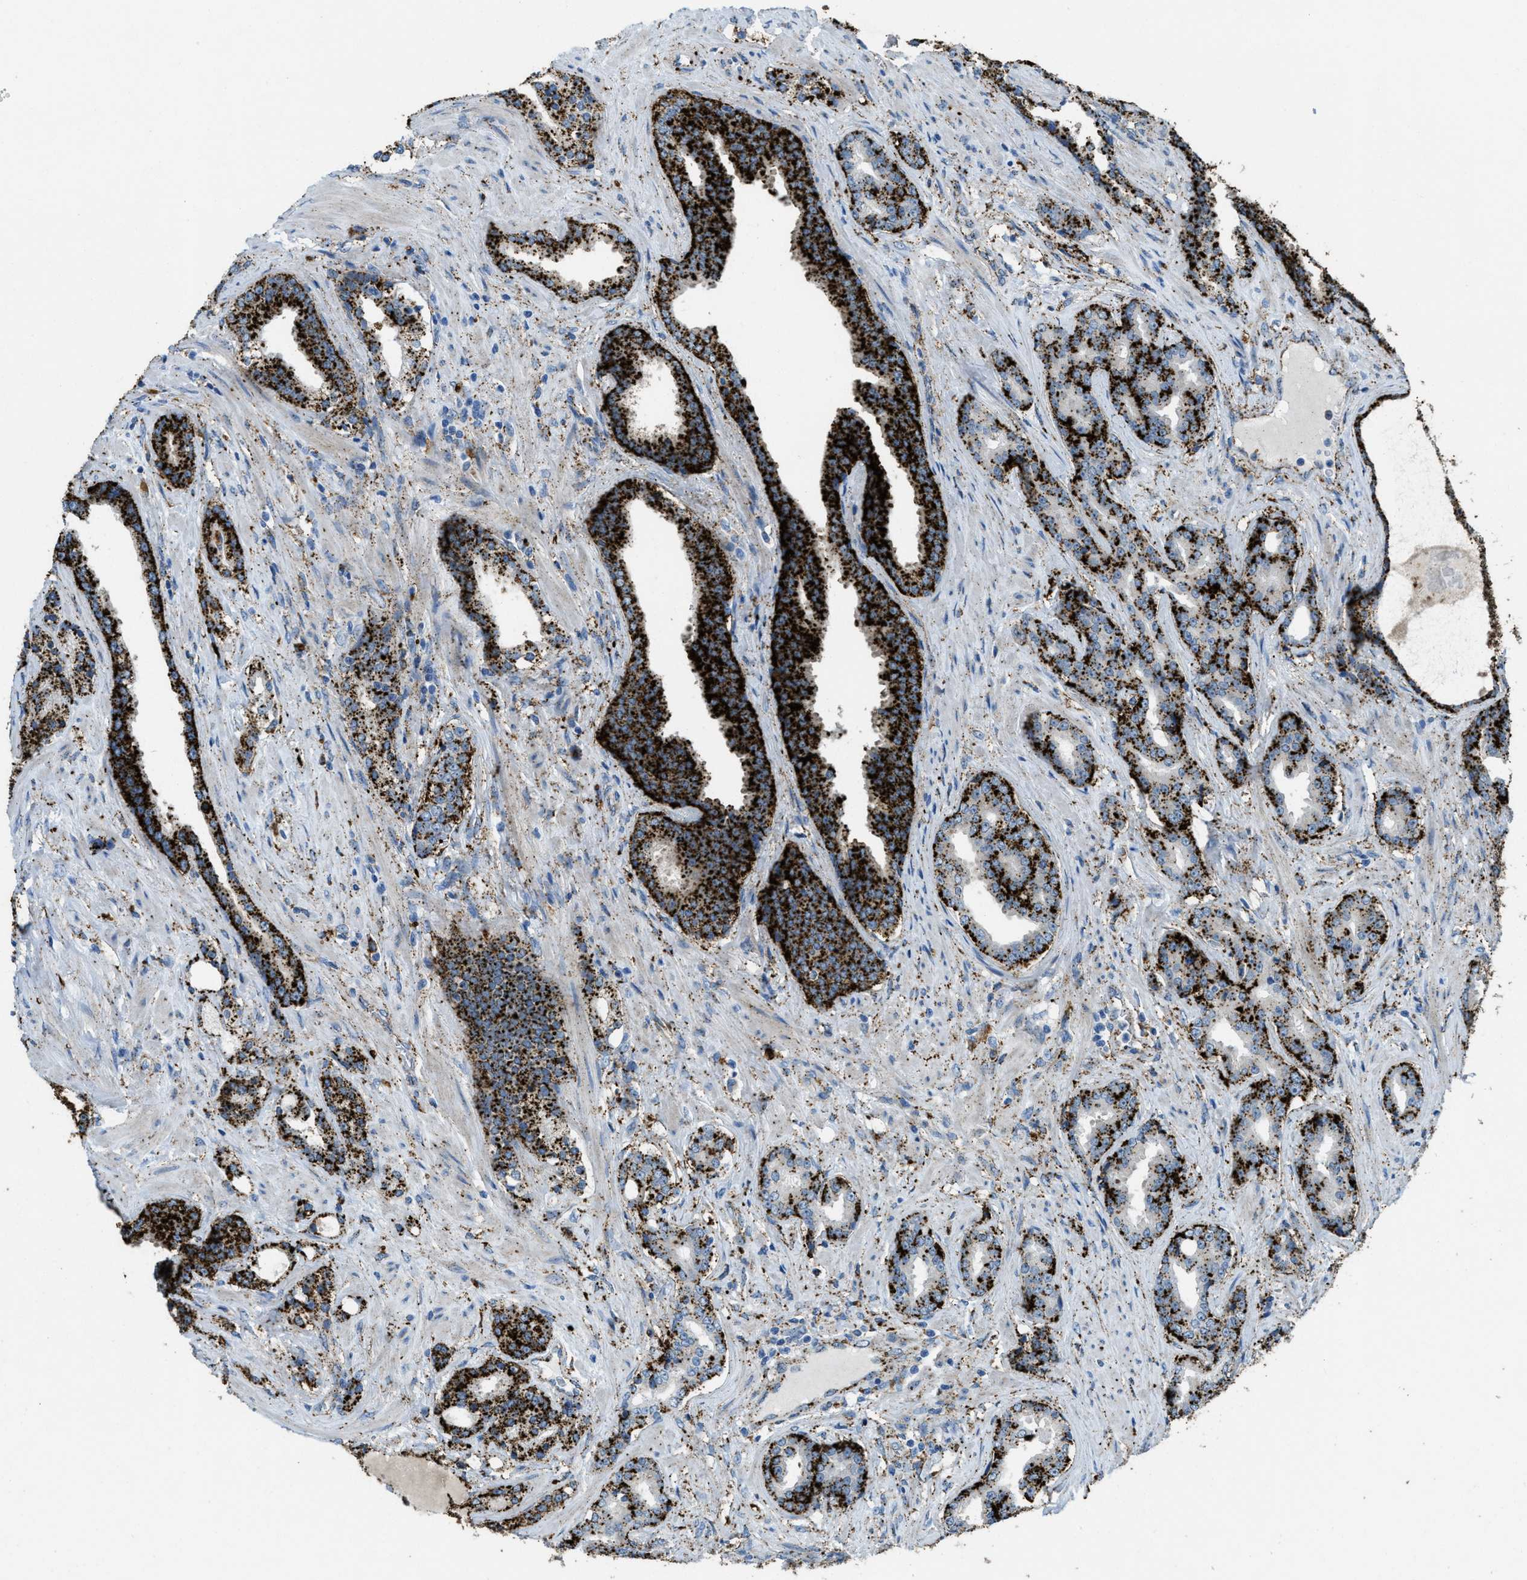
{"staining": {"intensity": "strong", "quantity": ">75%", "location": "cytoplasmic/membranous"}, "tissue": "prostate cancer", "cell_type": "Tumor cells", "image_type": "cancer", "snomed": [{"axis": "morphology", "description": "Adenocarcinoma, High grade"}, {"axis": "topography", "description": "Prostate"}], "caption": "Immunohistochemical staining of prostate cancer (adenocarcinoma (high-grade)) displays strong cytoplasmic/membranous protein staining in approximately >75% of tumor cells. (IHC, brightfield microscopy, high magnification).", "gene": "SCARB2", "patient": {"sex": "male", "age": 71}}